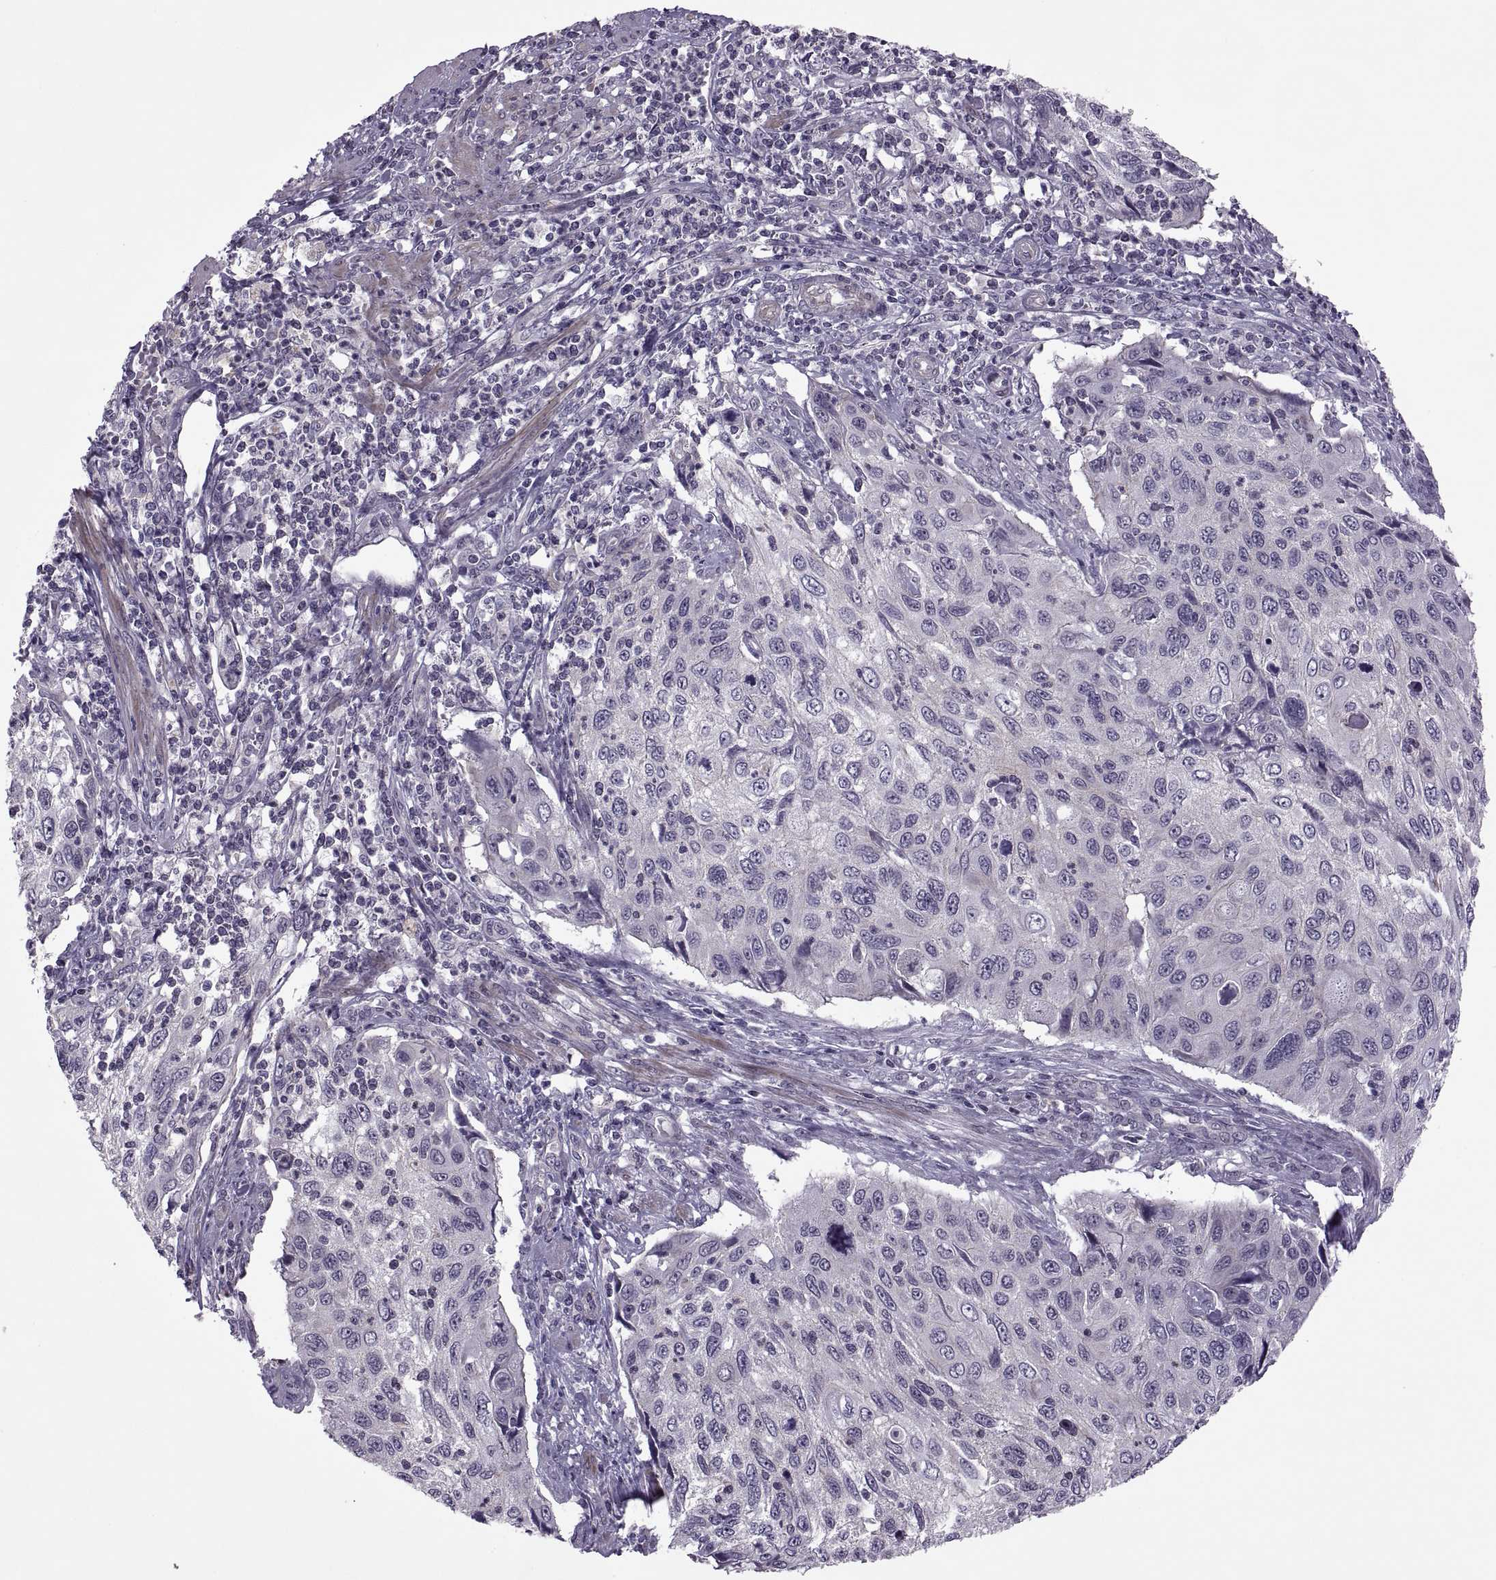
{"staining": {"intensity": "negative", "quantity": "none", "location": "none"}, "tissue": "cervical cancer", "cell_type": "Tumor cells", "image_type": "cancer", "snomed": [{"axis": "morphology", "description": "Squamous cell carcinoma, NOS"}, {"axis": "topography", "description": "Cervix"}], "caption": "Cervical squamous cell carcinoma was stained to show a protein in brown. There is no significant positivity in tumor cells. (DAB immunohistochemistry (IHC) with hematoxylin counter stain).", "gene": "ODF3", "patient": {"sex": "female", "age": 70}}